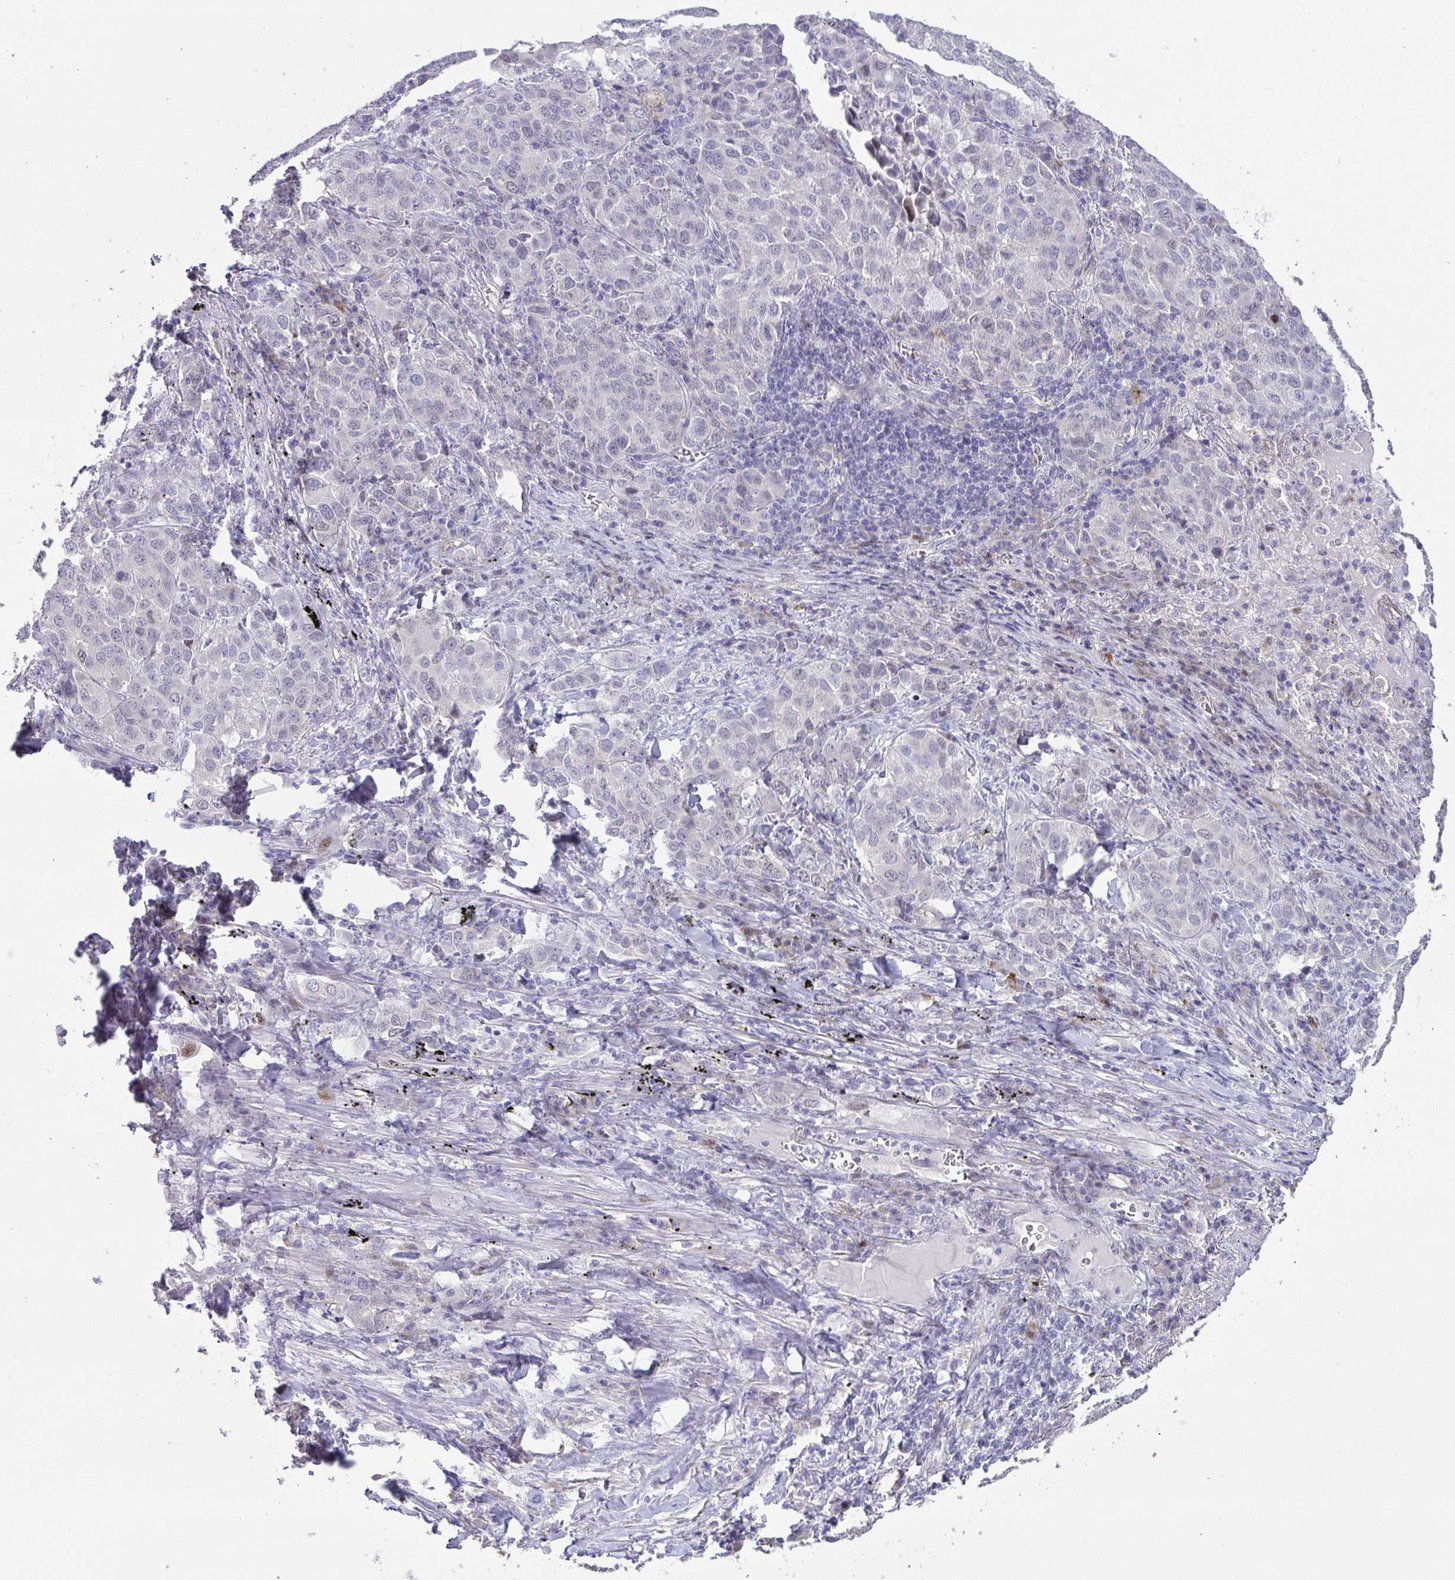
{"staining": {"intensity": "negative", "quantity": "none", "location": "none"}, "tissue": "lung cancer", "cell_type": "Tumor cells", "image_type": "cancer", "snomed": [{"axis": "morphology", "description": "Adenocarcinoma, NOS"}, {"axis": "morphology", "description": "Adenocarcinoma, metastatic, NOS"}, {"axis": "topography", "description": "Lymph node"}, {"axis": "topography", "description": "Lung"}], "caption": "Photomicrograph shows no significant protein positivity in tumor cells of lung metastatic adenocarcinoma. (Stains: DAB IHC with hematoxylin counter stain, Microscopy: brightfield microscopy at high magnification).", "gene": "GALNT16", "patient": {"sex": "female", "age": 65}}